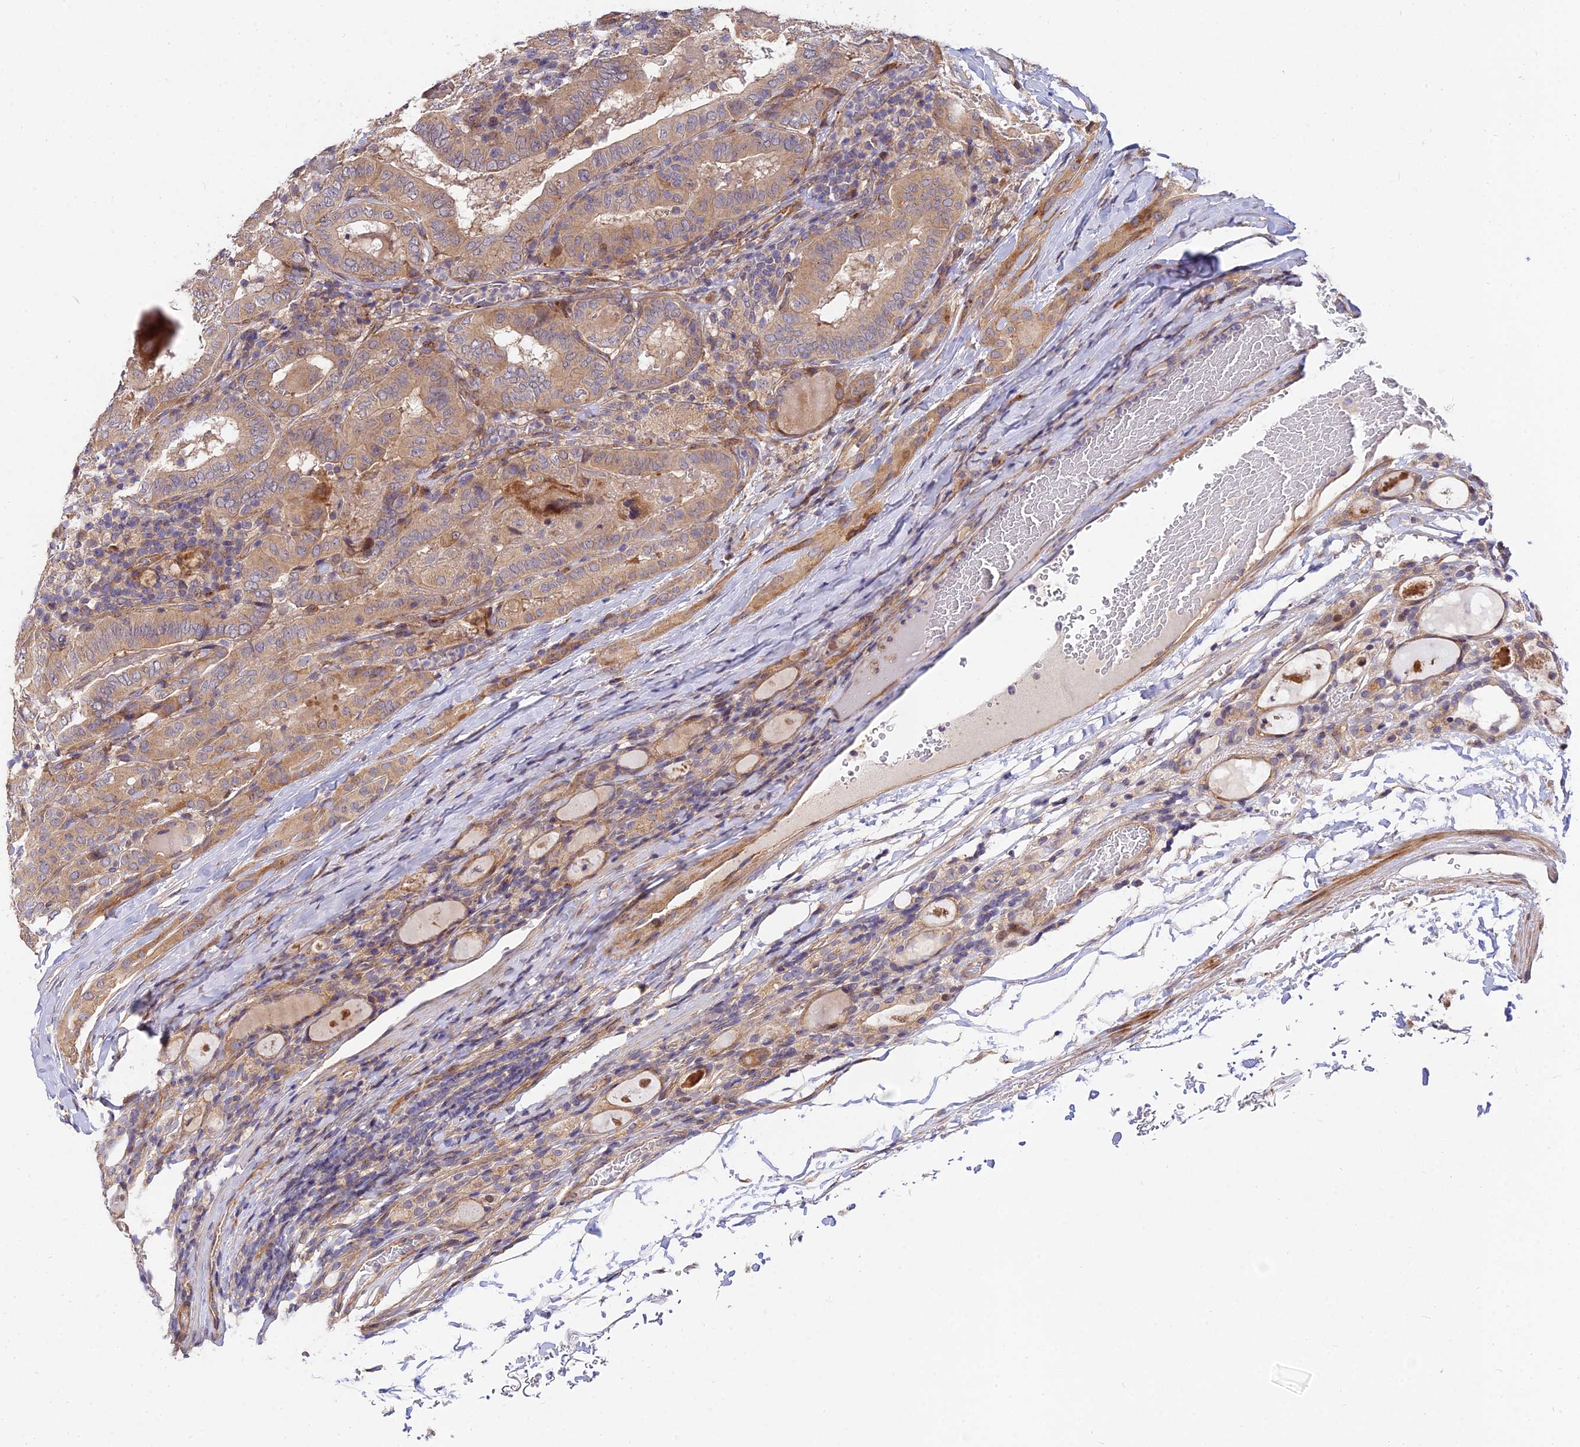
{"staining": {"intensity": "moderate", "quantity": ">75%", "location": "cytoplasmic/membranous"}, "tissue": "thyroid cancer", "cell_type": "Tumor cells", "image_type": "cancer", "snomed": [{"axis": "morphology", "description": "Papillary adenocarcinoma, NOS"}, {"axis": "topography", "description": "Thyroid gland"}], "caption": "The photomicrograph exhibits a brown stain indicating the presence of a protein in the cytoplasmic/membranous of tumor cells in thyroid cancer.", "gene": "ARL8B", "patient": {"sex": "female", "age": 72}}